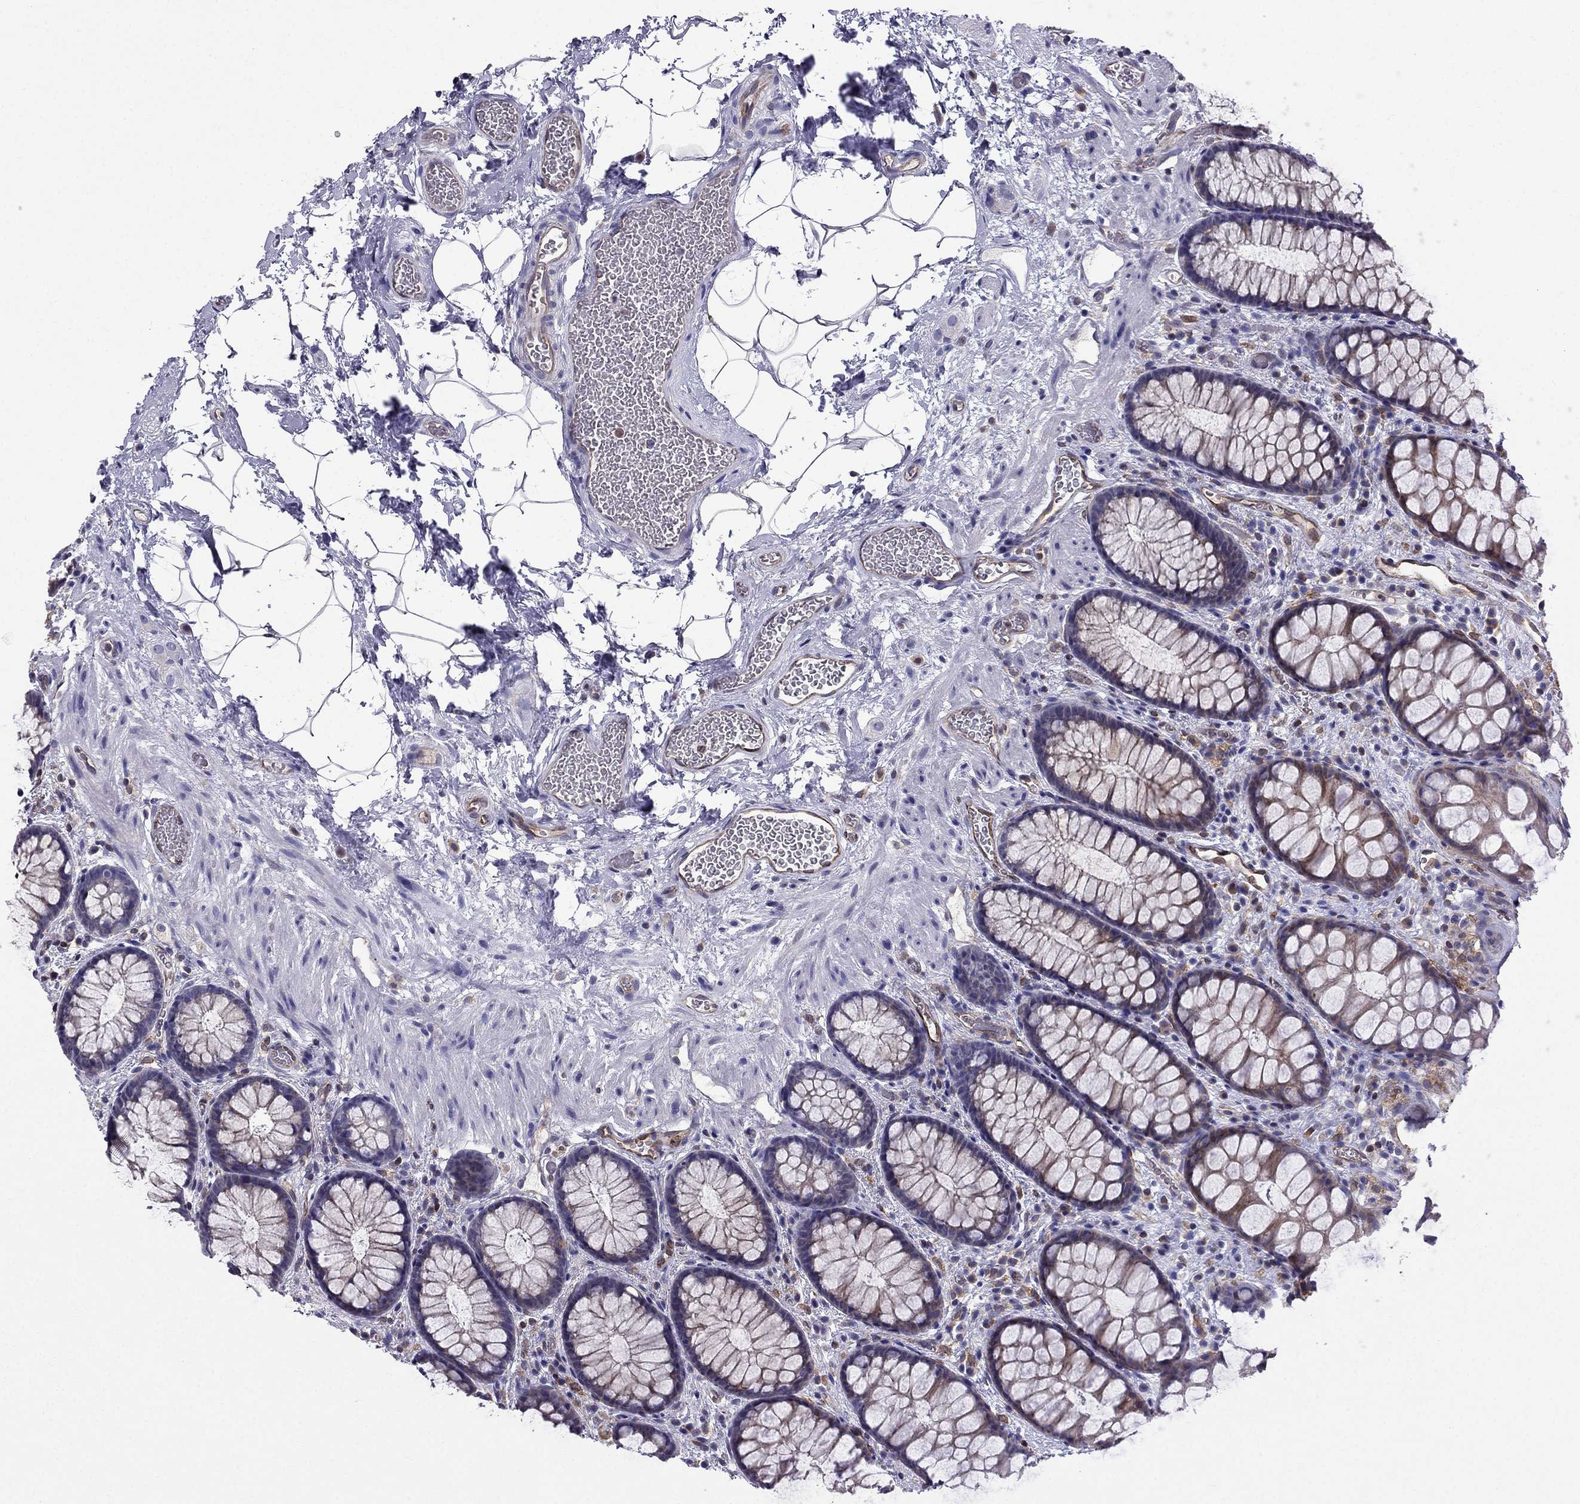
{"staining": {"intensity": "weak", "quantity": ">75%", "location": "cytoplasmic/membranous"}, "tissue": "rectum", "cell_type": "Glandular cells", "image_type": "normal", "snomed": [{"axis": "morphology", "description": "Normal tissue, NOS"}, {"axis": "topography", "description": "Rectum"}], "caption": "High-power microscopy captured an immunohistochemistry image of benign rectum, revealing weak cytoplasmic/membranous staining in approximately >75% of glandular cells.", "gene": "GNAL", "patient": {"sex": "female", "age": 62}}